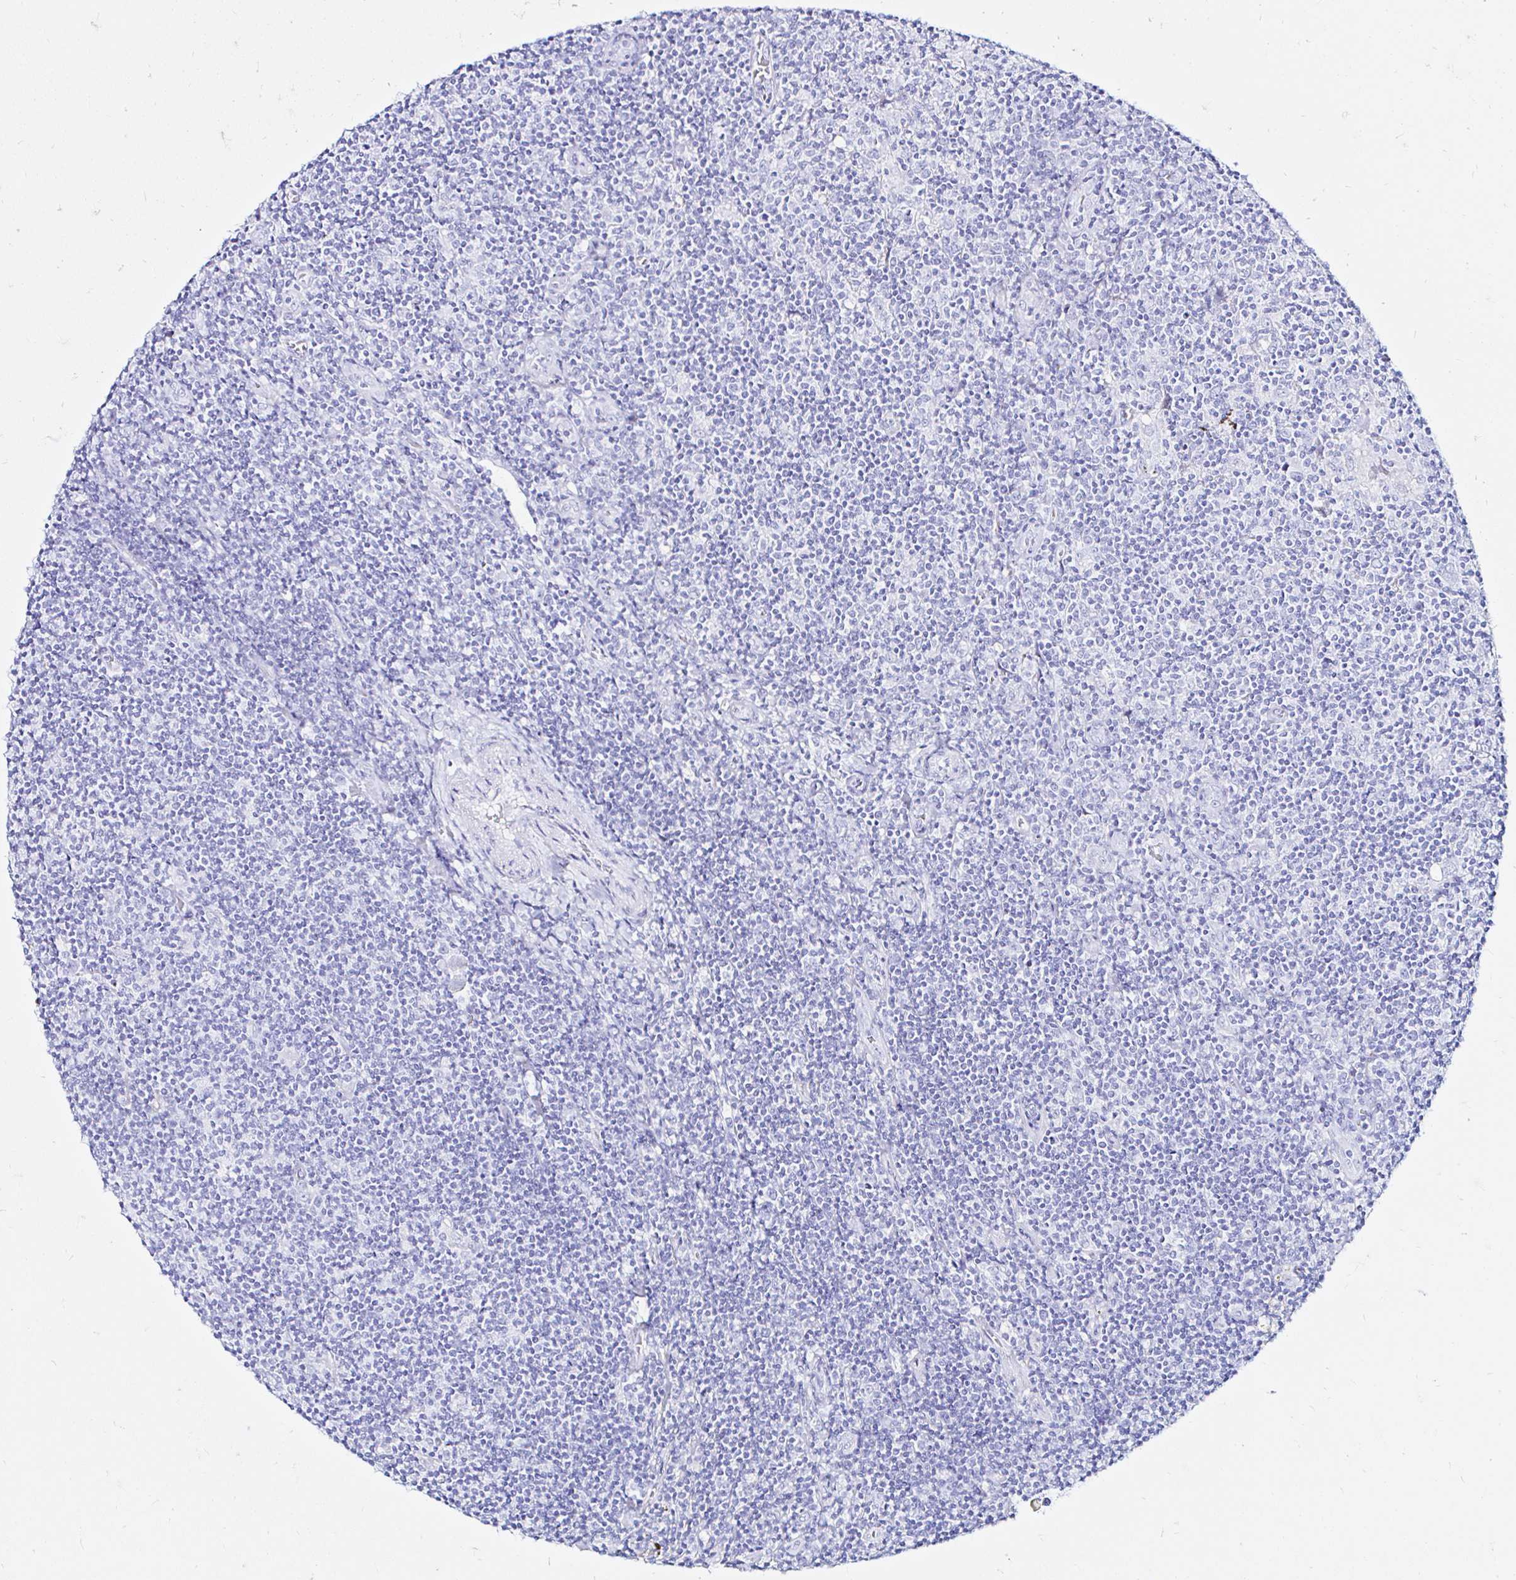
{"staining": {"intensity": "negative", "quantity": "none", "location": "none"}, "tissue": "lymphoma", "cell_type": "Tumor cells", "image_type": "cancer", "snomed": [{"axis": "morphology", "description": "Hodgkin's disease, NOS"}, {"axis": "topography", "description": "Lymph node"}], "caption": "An image of human Hodgkin's disease is negative for staining in tumor cells.", "gene": "ZNF432", "patient": {"sex": "male", "age": 40}}